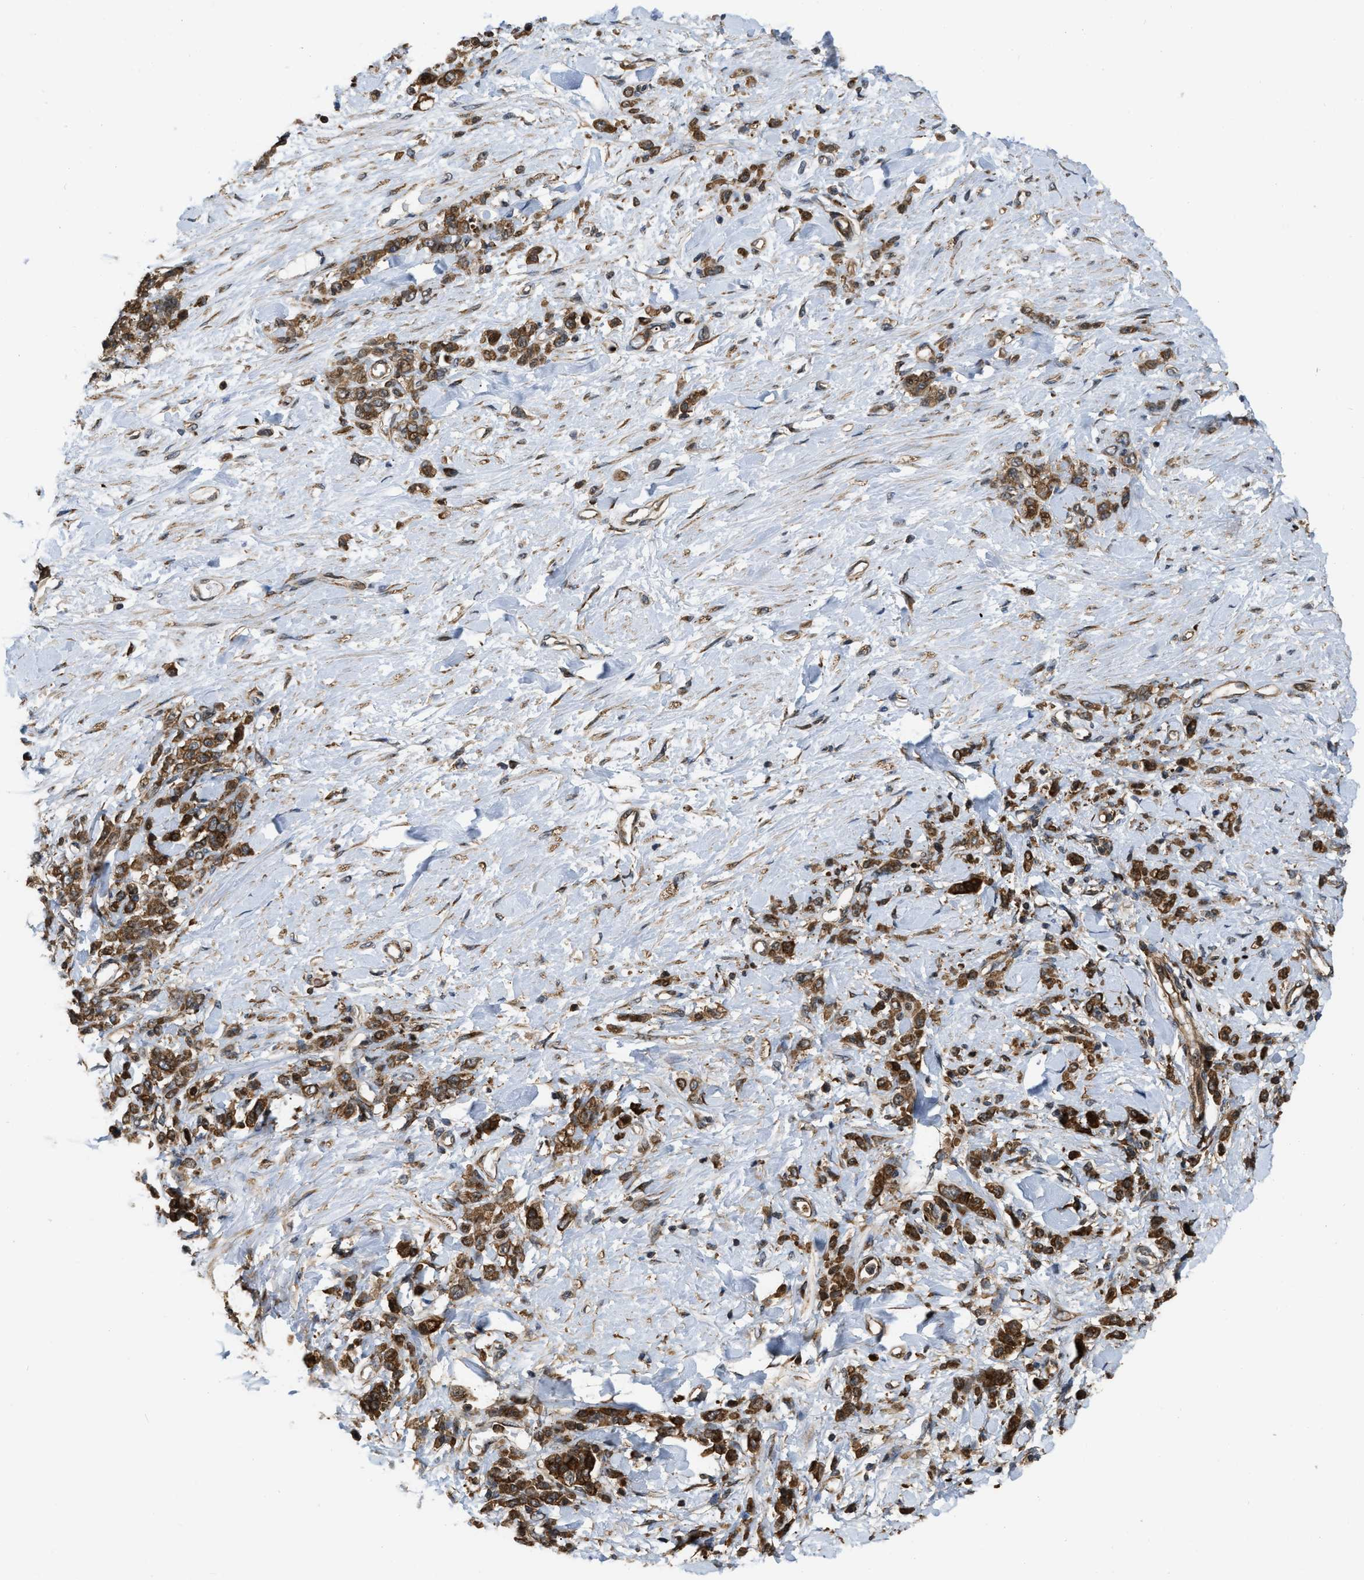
{"staining": {"intensity": "strong", "quantity": ">75%", "location": "cytoplasmic/membranous"}, "tissue": "stomach cancer", "cell_type": "Tumor cells", "image_type": "cancer", "snomed": [{"axis": "morphology", "description": "Normal tissue, NOS"}, {"axis": "morphology", "description": "Adenocarcinoma, NOS"}, {"axis": "topography", "description": "Stomach"}], "caption": "IHC (DAB (3,3'-diaminobenzidine)) staining of human stomach cancer shows strong cytoplasmic/membranous protein staining in about >75% of tumor cells.", "gene": "IQCE", "patient": {"sex": "male", "age": 82}}